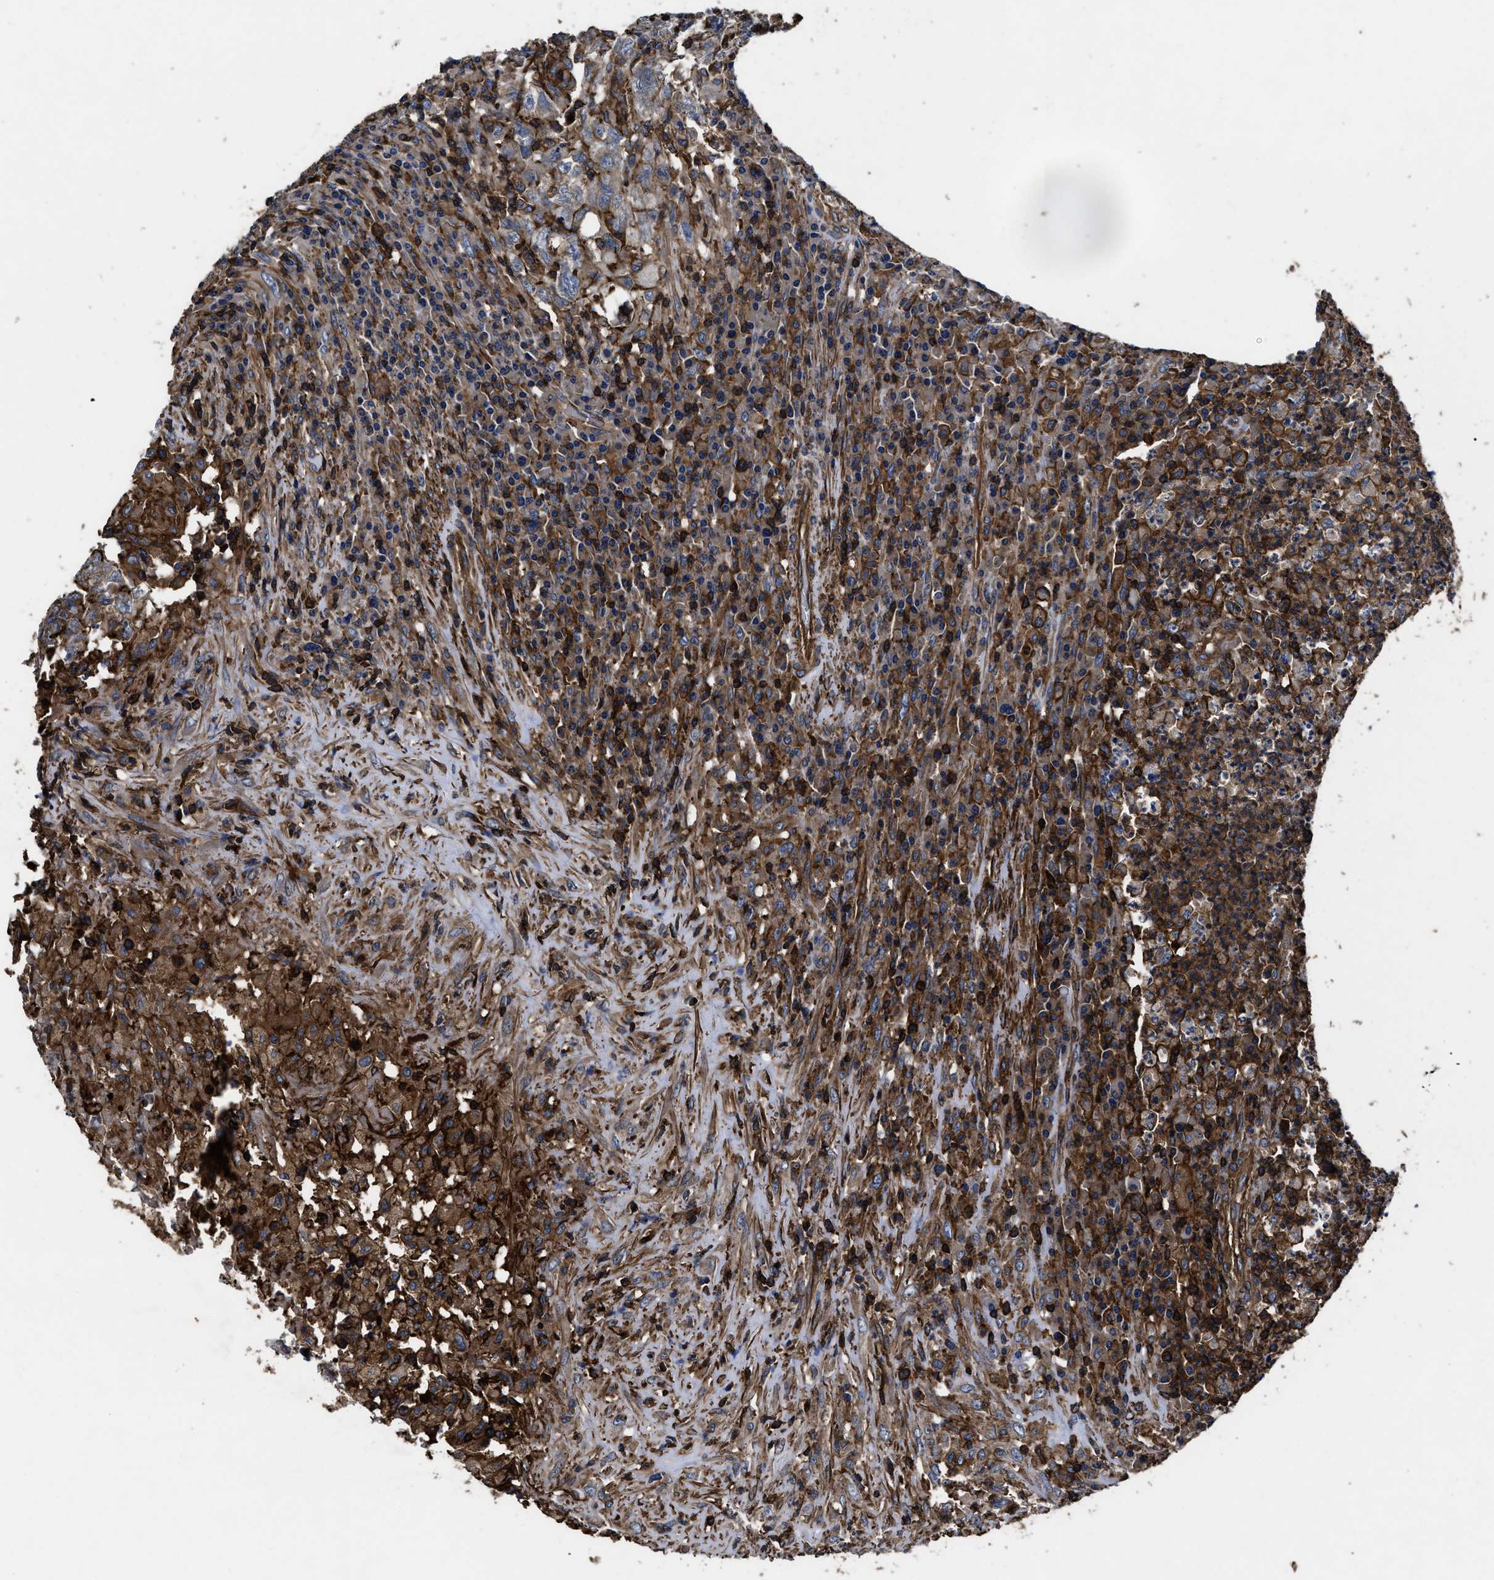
{"staining": {"intensity": "moderate", "quantity": ">75%", "location": "cytoplasmic/membranous"}, "tissue": "testis cancer", "cell_type": "Tumor cells", "image_type": "cancer", "snomed": [{"axis": "morphology", "description": "Necrosis, NOS"}, {"axis": "morphology", "description": "Carcinoma, Embryonal, NOS"}, {"axis": "topography", "description": "Testis"}], "caption": "A photomicrograph of embryonal carcinoma (testis) stained for a protein reveals moderate cytoplasmic/membranous brown staining in tumor cells.", "gene": "SCUBE2", "patient": {"sex": "male", "age": 19}}